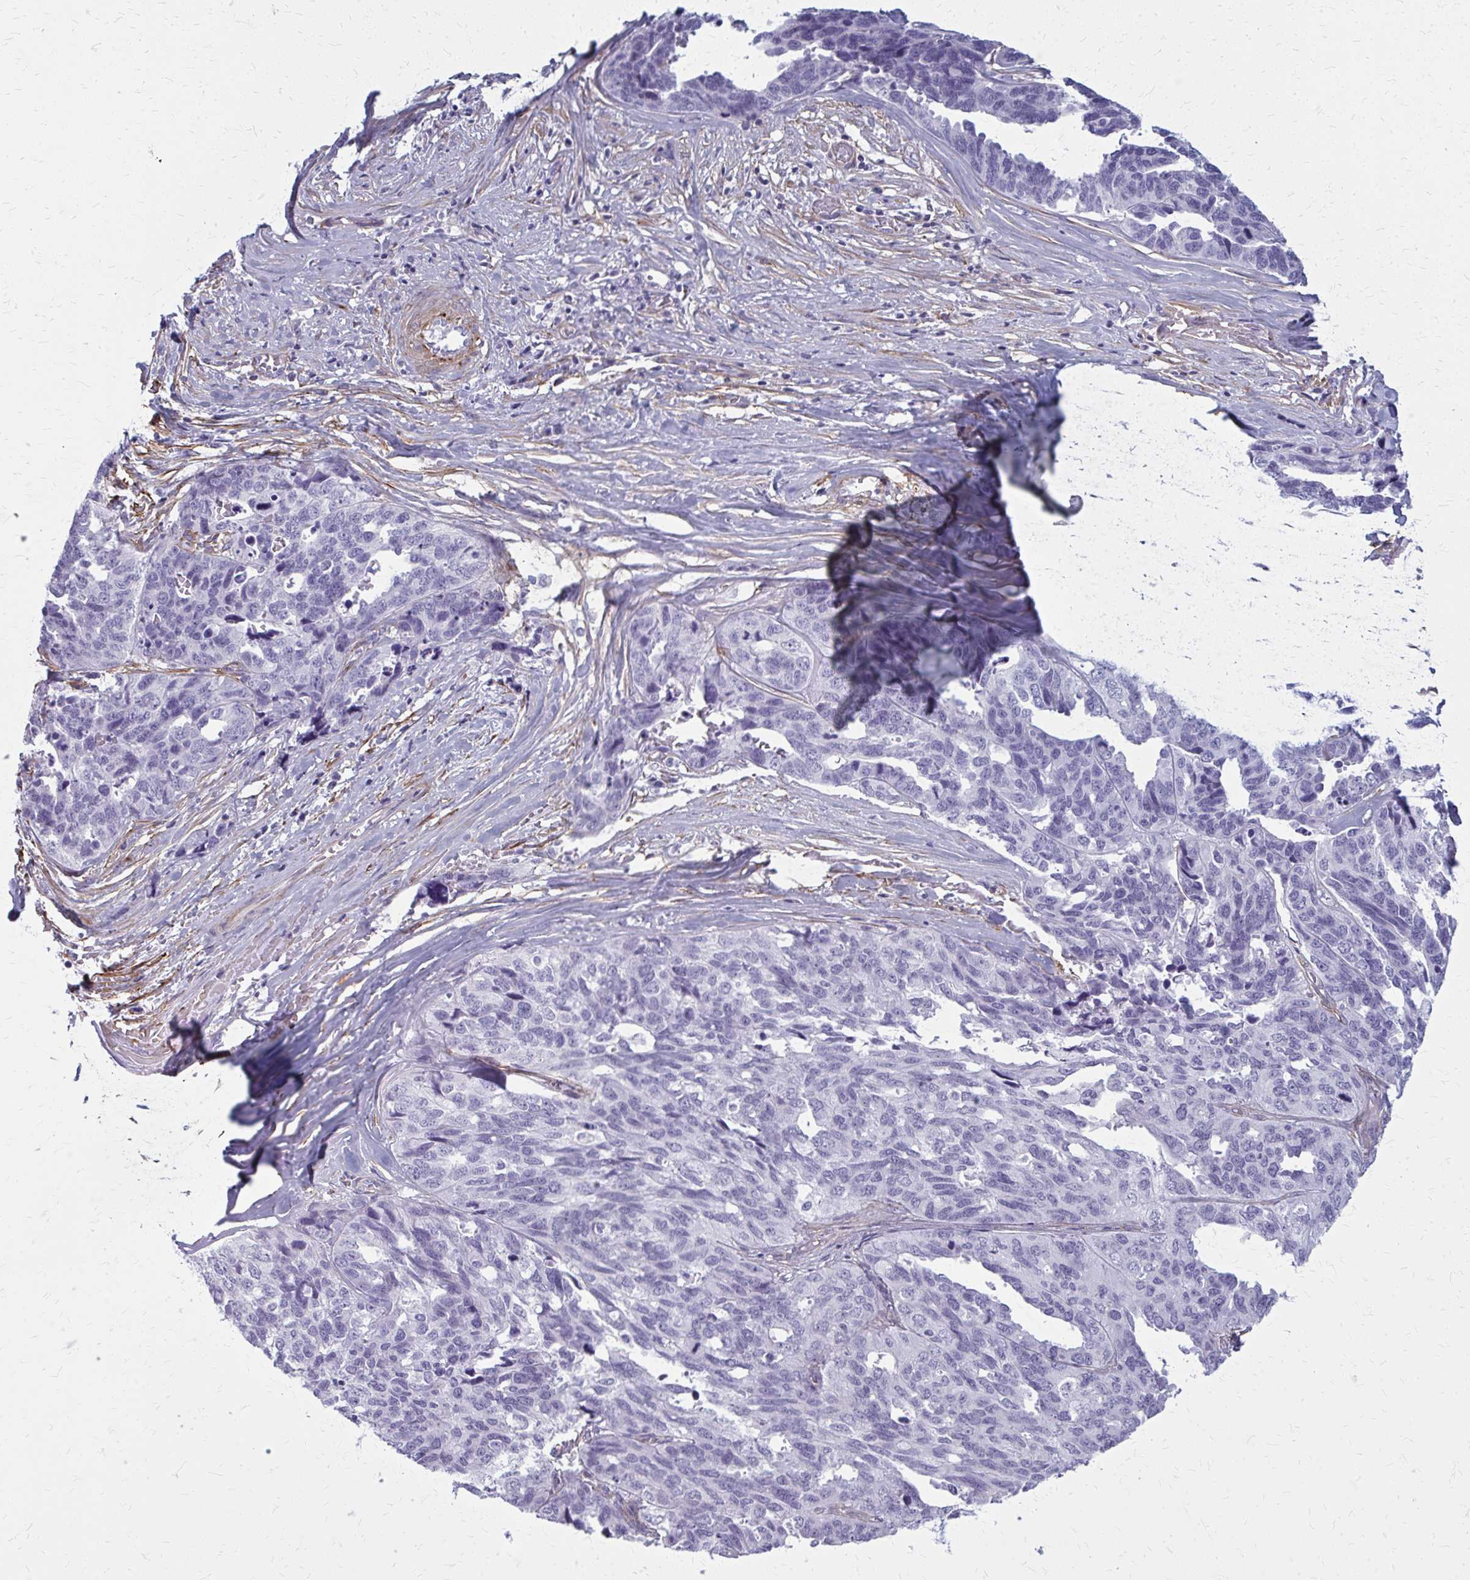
{"staining": {"intensity": "negative", "quantity": "none", "location": "none"}, "tissue": "ovarian cancer", "cell_type": "Tumor cells", "image_type": "cancer", "snomed": [{"axis": "morphology", "description": "Cystadenocarcinoma, serous, NOS"}, {"axis": "topography", "description": "Ovary"}], "caption": "Tumor cells are negative for protein expression in human ovarian cancer (serous cystadenocarcinoma).", "gene": "AKAP12", "patient": {"sex": "female", "age": 64}}